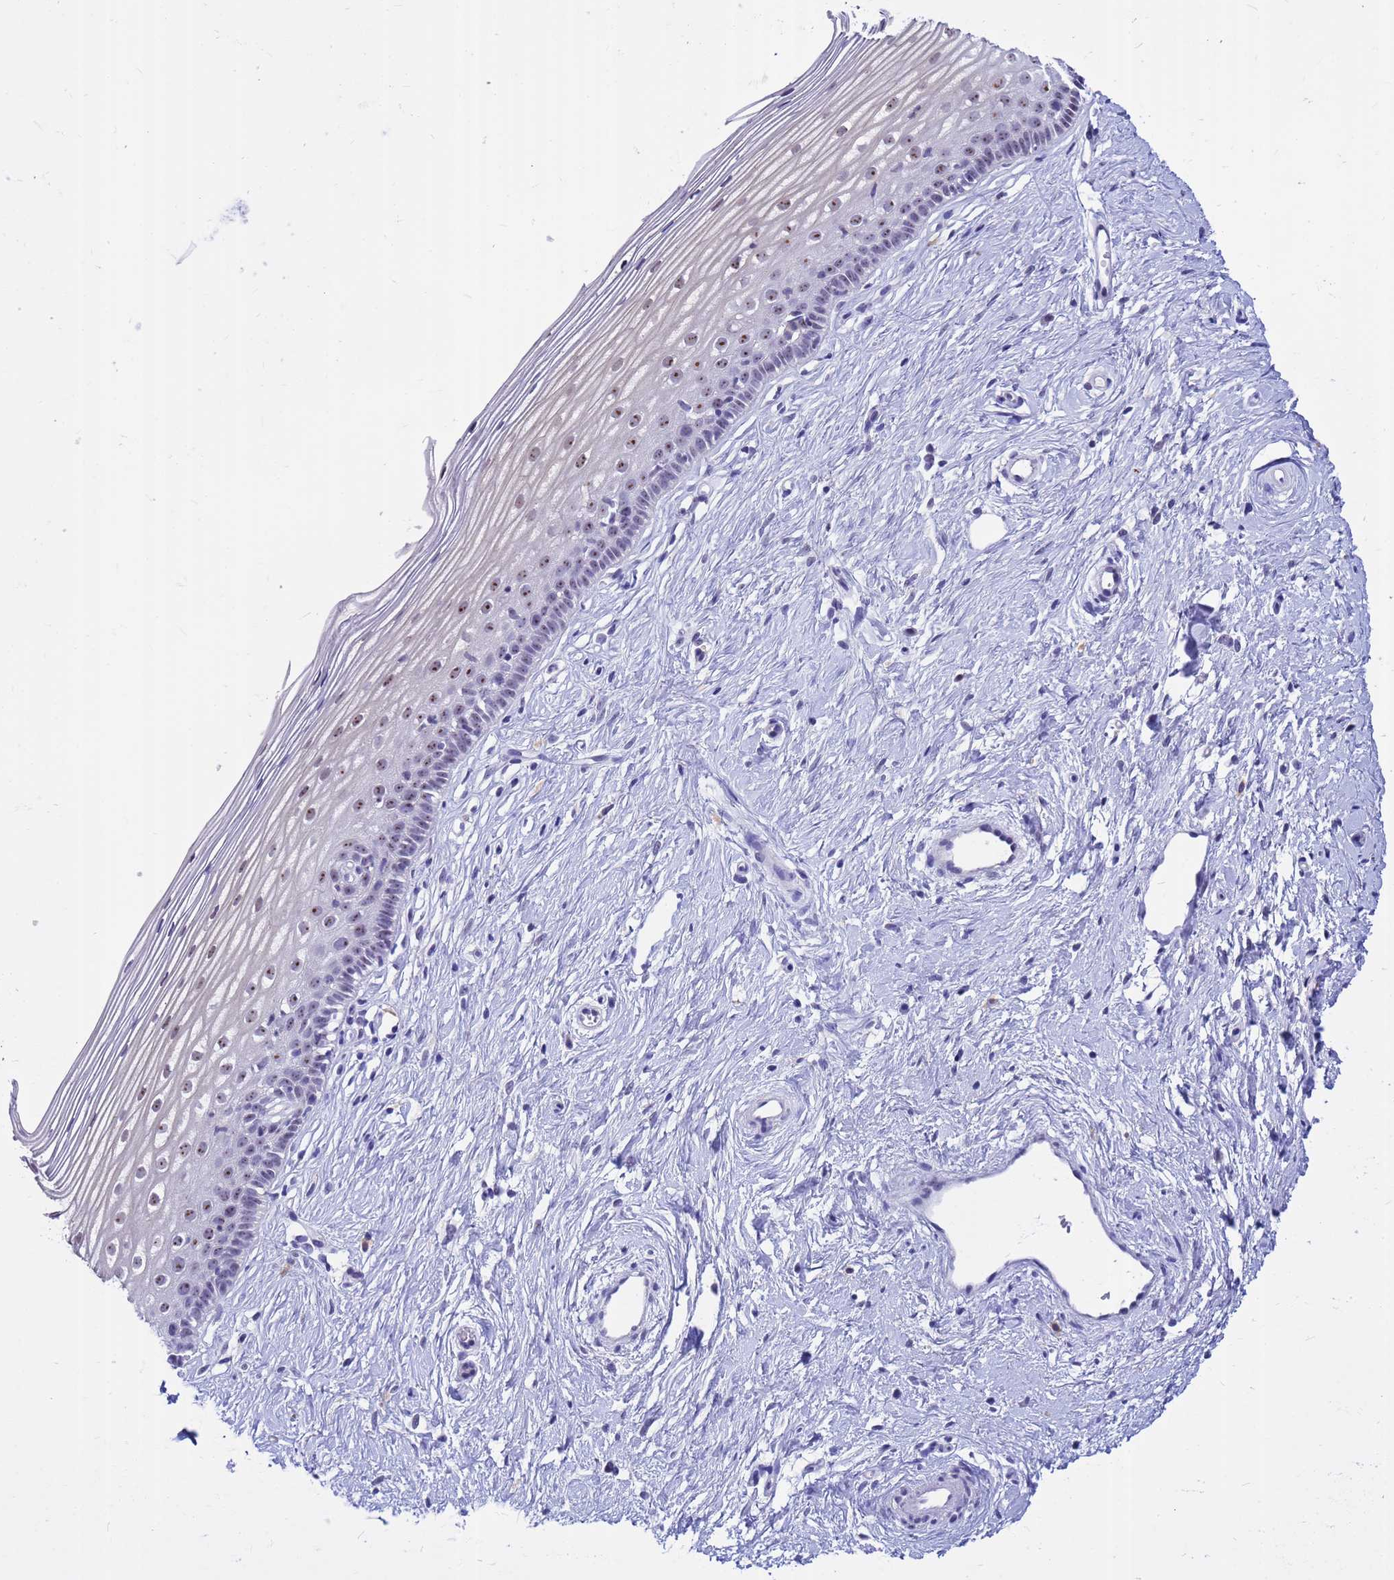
{"staining": {"intensity": "negative", "quantity": "none", "location": "none"}, "tissue": "cervix", "cell_type": "Glandular cells", "image_type": "normal", "snomed": [{"axis": "morphology", "description": "Normal tissue, NOS"}, {"axis": "topography", "description": "Cervix"}], "caption": "DAB immunohistochemical staining of benign human cervix reveals no significant positivity in glandular cells. Brightfield microscopy of immunohistochemistry stained with DAB (brown) and hematoxylin (blue), captured at high magnification.", "gene": "DMRTC2", "patient": {"sex": "female", "age": 40}}